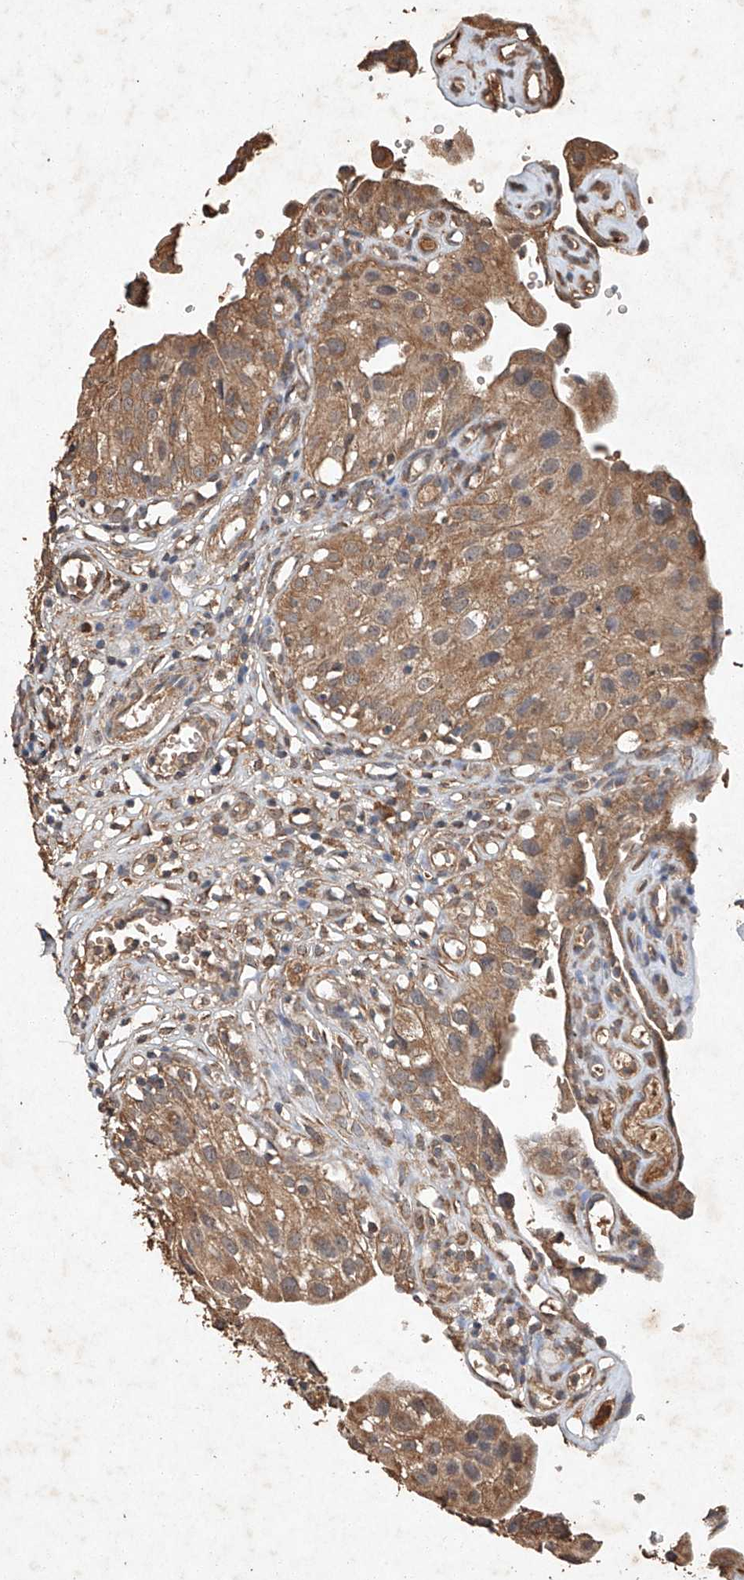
{"staining": {"intensity": "moderate", "quantity": ">75%", "location": "cytoplasmic/membranous"}, "tissue": "urinary bladder", "cell_type": "Urothelial cells", "image_type": "normal", "snomed": [{"axis": "morphology", "description": "Normal tissue, NOS"}, {"axis": "topography", "description": "Urinary bladder"}], "caption": "A high-resolution photomicrograph shows immunohistochemistry (IHC) staining of normal urinary bladder, which displays moderate cytoplasmic/membranous positivity in about >75% of urothelial cells.", "gene": "STK3", "patient": {"sex": "male", "age": 51}}